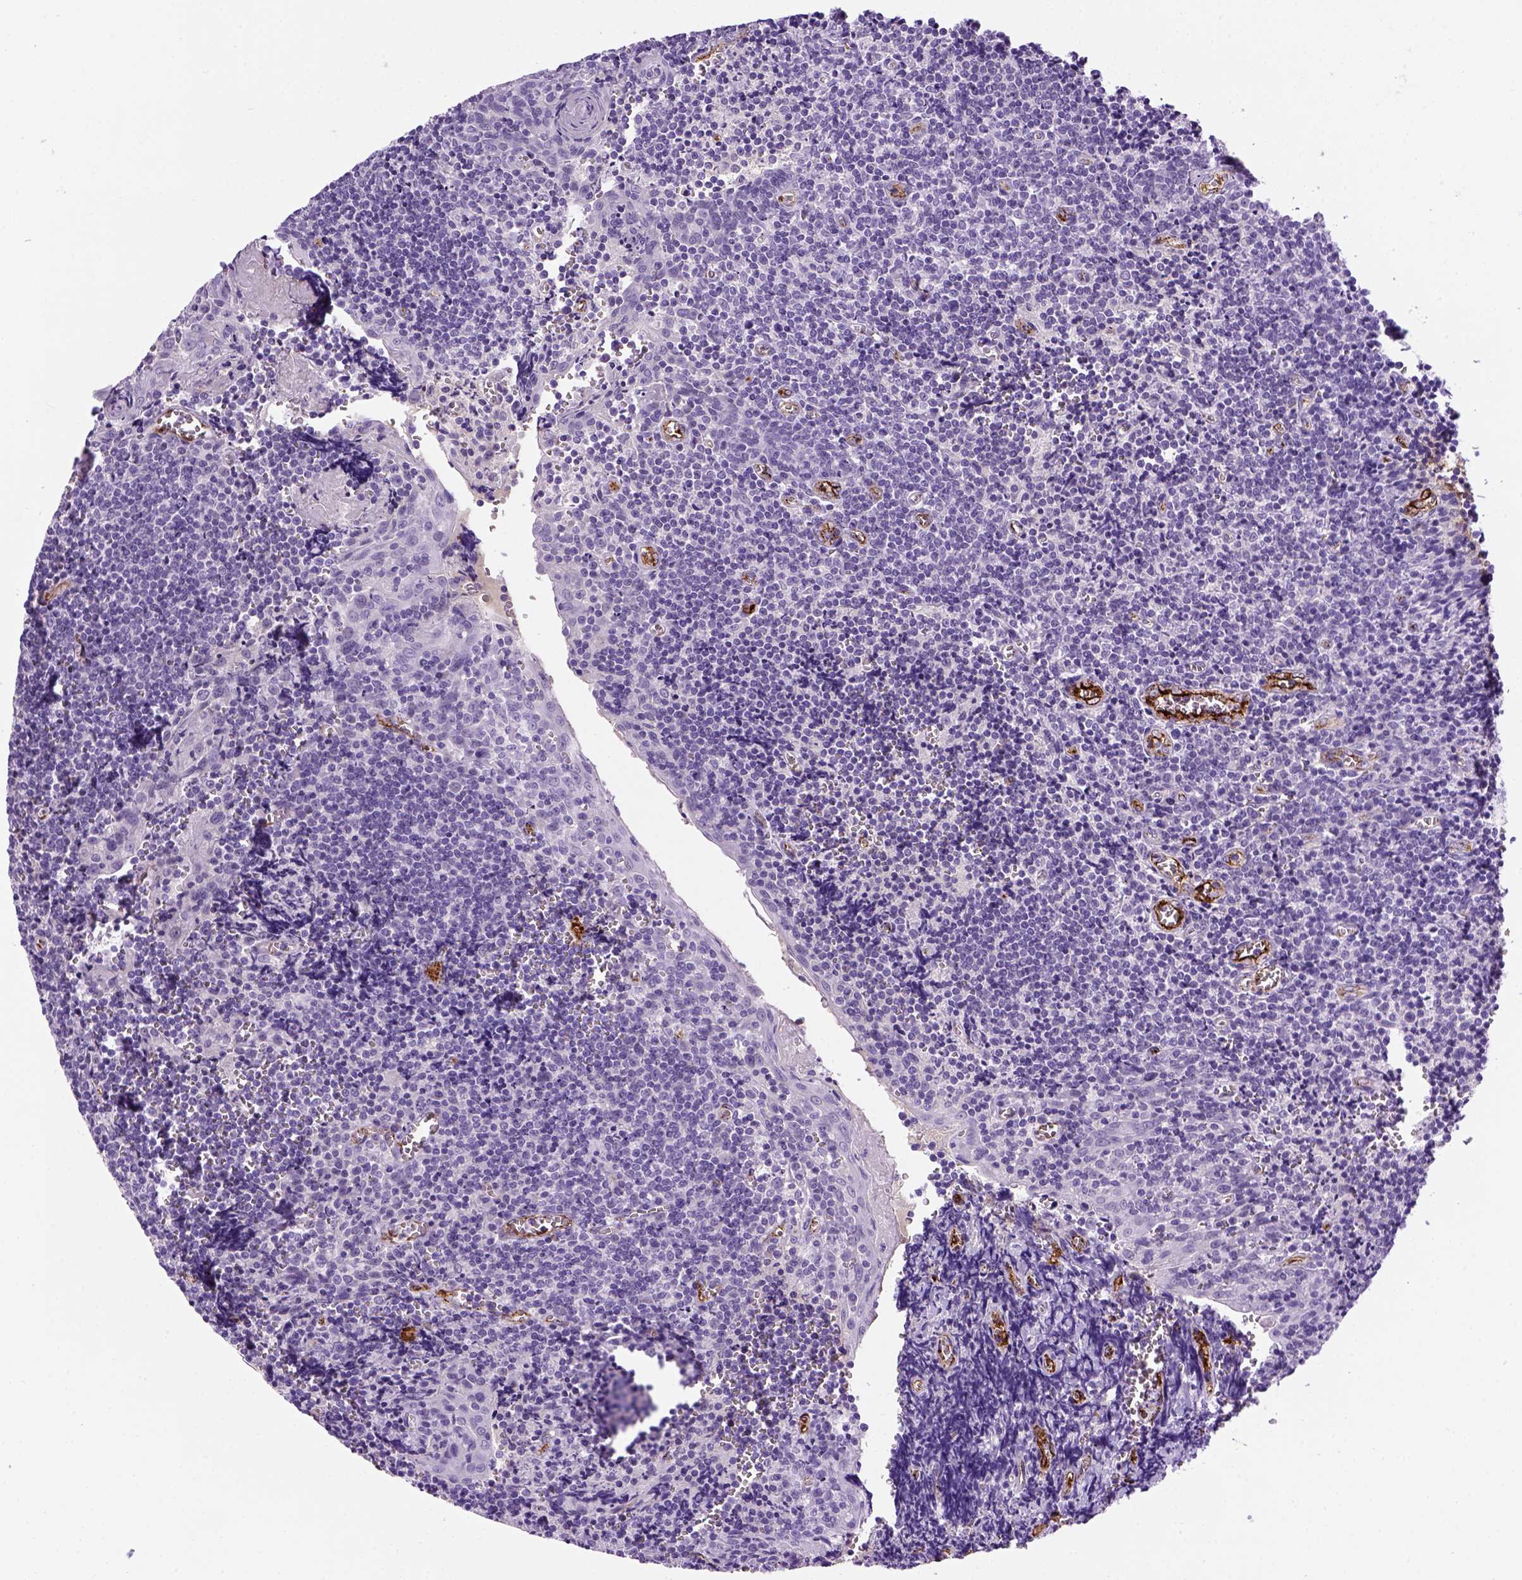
{"staining": {"intensity": "negative", "quantity": "none", "location": "none"}, "tissue": "tonsil", "cell_type": "Germinal center cells", "image_type": "normal", "snomed": [{"axis": "morphology", "description": "Normal tissue, NOS"}, {"axis": "morphology", "description": "Inflammation, NOS"}, {"axis": "topography", "description": "Tonsil"}], "caption": "This is an IHC micrograph of normal tonsil. There is no staining in germinal center cells.", "gene": "VWF", "patient": {"sex": "female", "age": 31}}